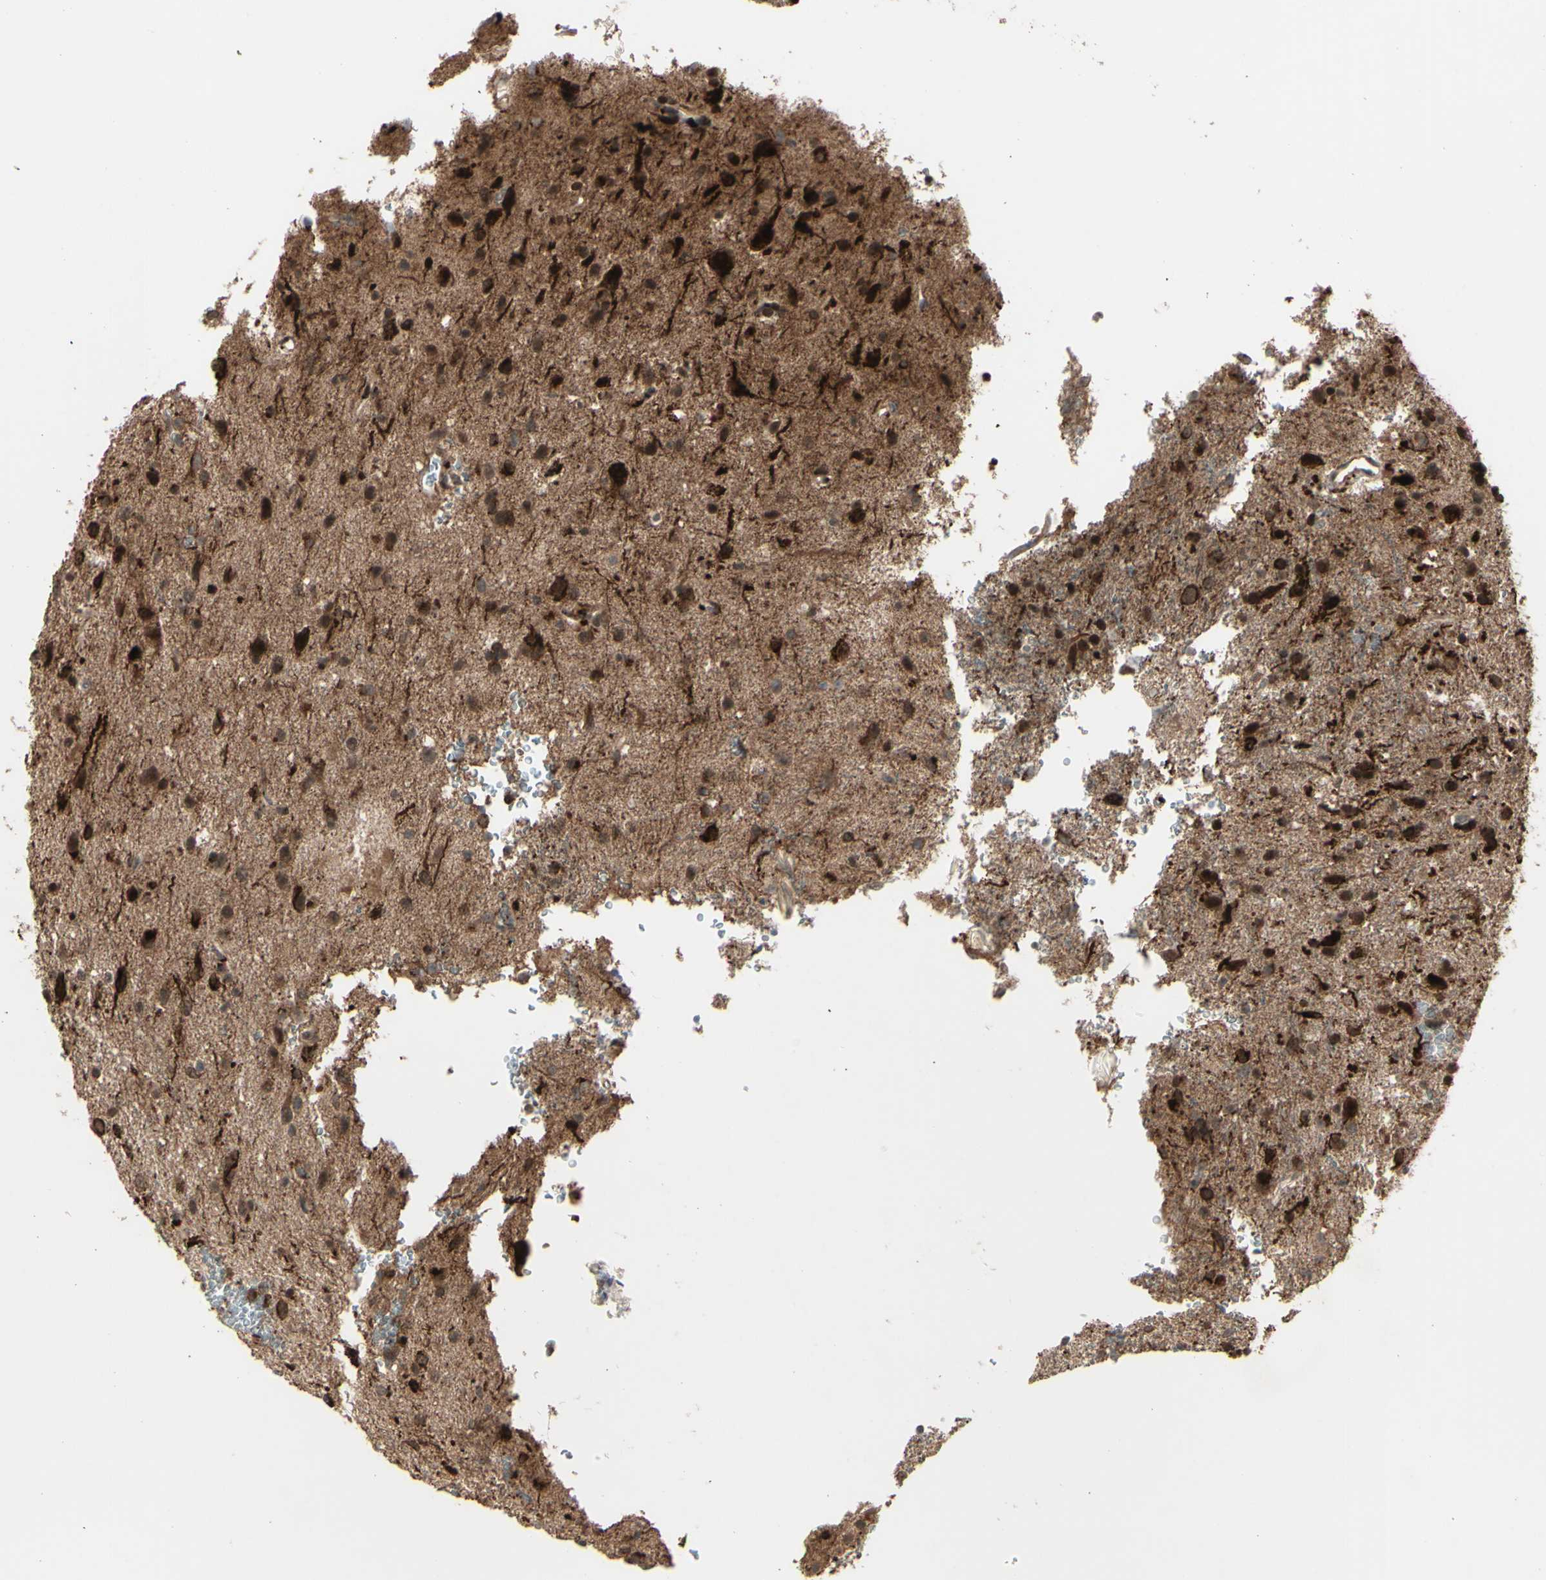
{"staining": {"intensity": "strong", "quantity": ">75%", "location": "cytoplasmic/membranous,nuclear"}, "tissue": "glioma", "cell_type": "Tumor cells", "image_type": "cancer", "snomed": [{"axis": "morphology", "description": "Glioma, malignant, Low grade"}, {"axis": "topography", "description": "Brain"}], "caption": "Strong cytoplasmic/membranous and nuclear staining for a protein is identified in about >75% of tumor cells of malignant glioma (low-grade) using immunohistochemistry (IHC).", "gene": "MLF2", "patient": {"sex": "male", "age": 77}}